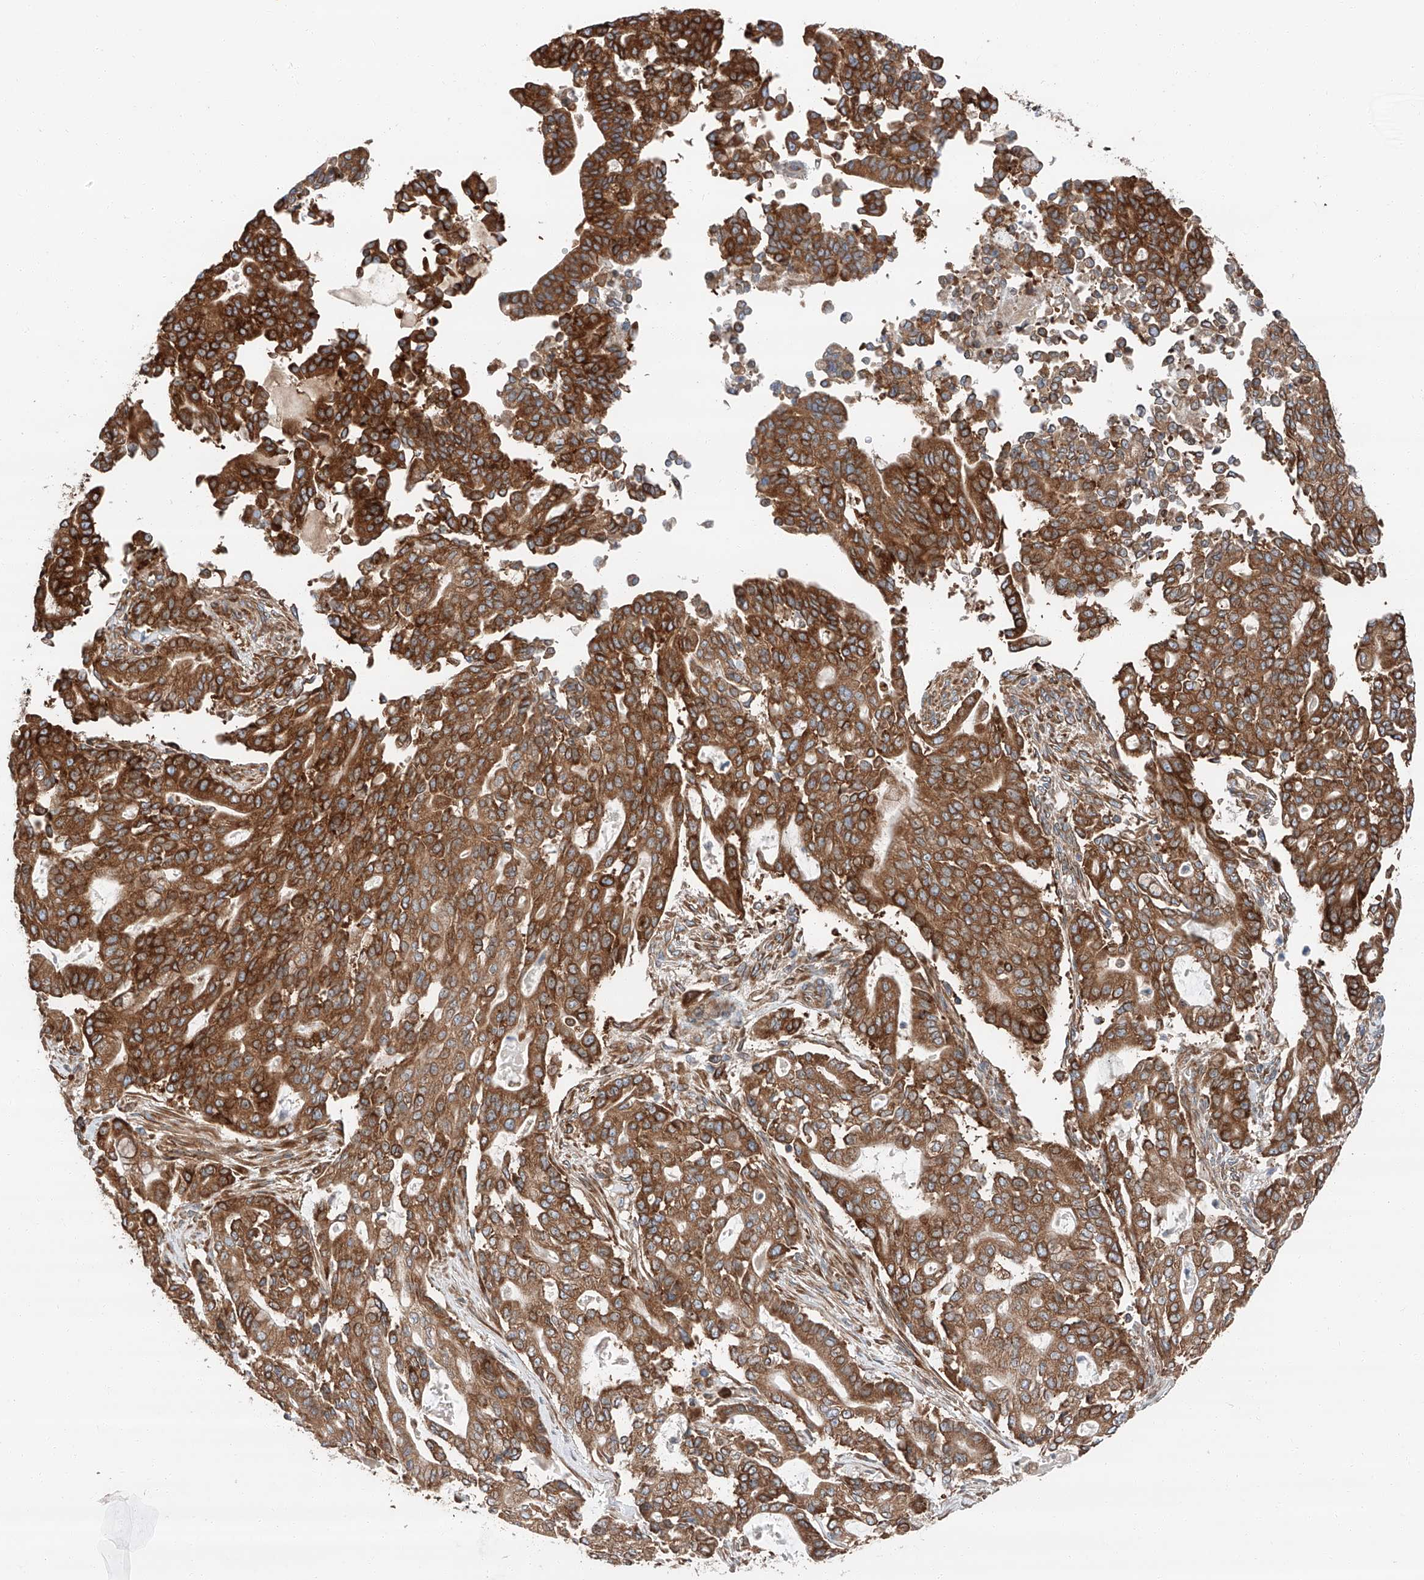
{"staining": {"intensity": "strong", "quantity": ">75%", "location": "cytoplasmic/membranous"}, "tissue": "pancreatic cancer", "cell_type": "Tumor cells", "image_type": "cancer", "snomed": [{"axis": "morphology", "description": "Adenocarcinoma, NOS"}, {"axis": "topography", "description": "Pancreas"}], "caption": "DAB immunohistochemical staining of adenocarcinoma (pancreatic) reveals strong cytoplasmic/membranous protein positivity in about >75% of tumor cells. The staining was performed using DAB, with brown indicating positive protein expression. Nuclei are stained blue with hematoxylin.", "gene": "ZC3H15", "patient": {"sex": "male", "age": 63}}